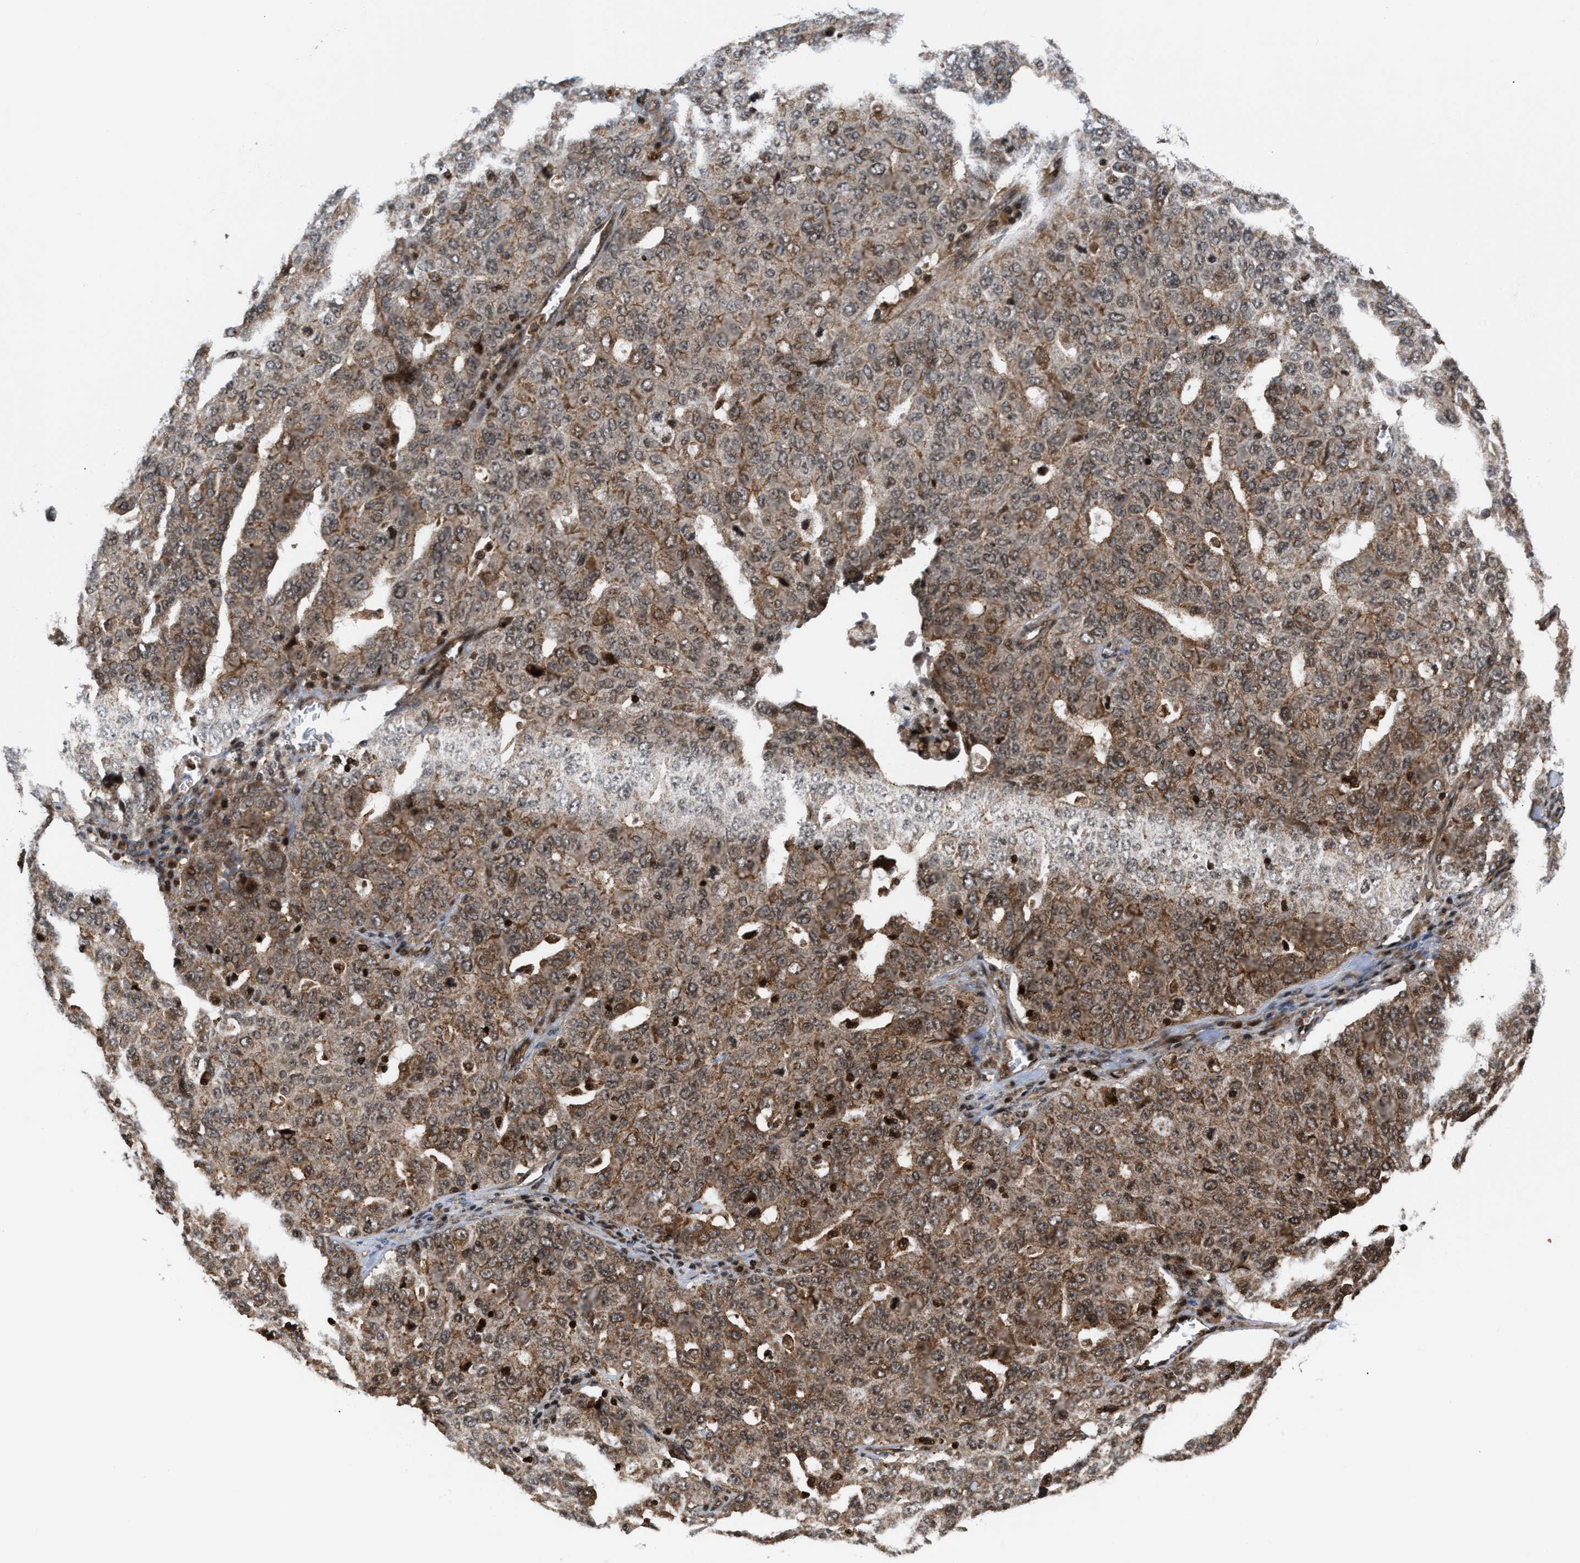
{"staining": {"intensity": "moderate", "quantity": ">75%", "location": "cytoplasmic/membranous,nuclear"}, "tissue": "ovarian cancer", "cell_type": "Tumor cells", "image_type": "cancer", "snomed": [{"axis": "morphology", "description": "Carcinoma, endometroid"}, {"axis": "topography", "description": "Ovary"}], "caption": "Protein staining exhibits moderate cytoplasmic/membranous and nuclear staining in approximately >75% of tumor cells in ovarian cancer (endometroid carcinoma).", "gene": "STAU2", "patient": {"sex": "female", "age": 62}}